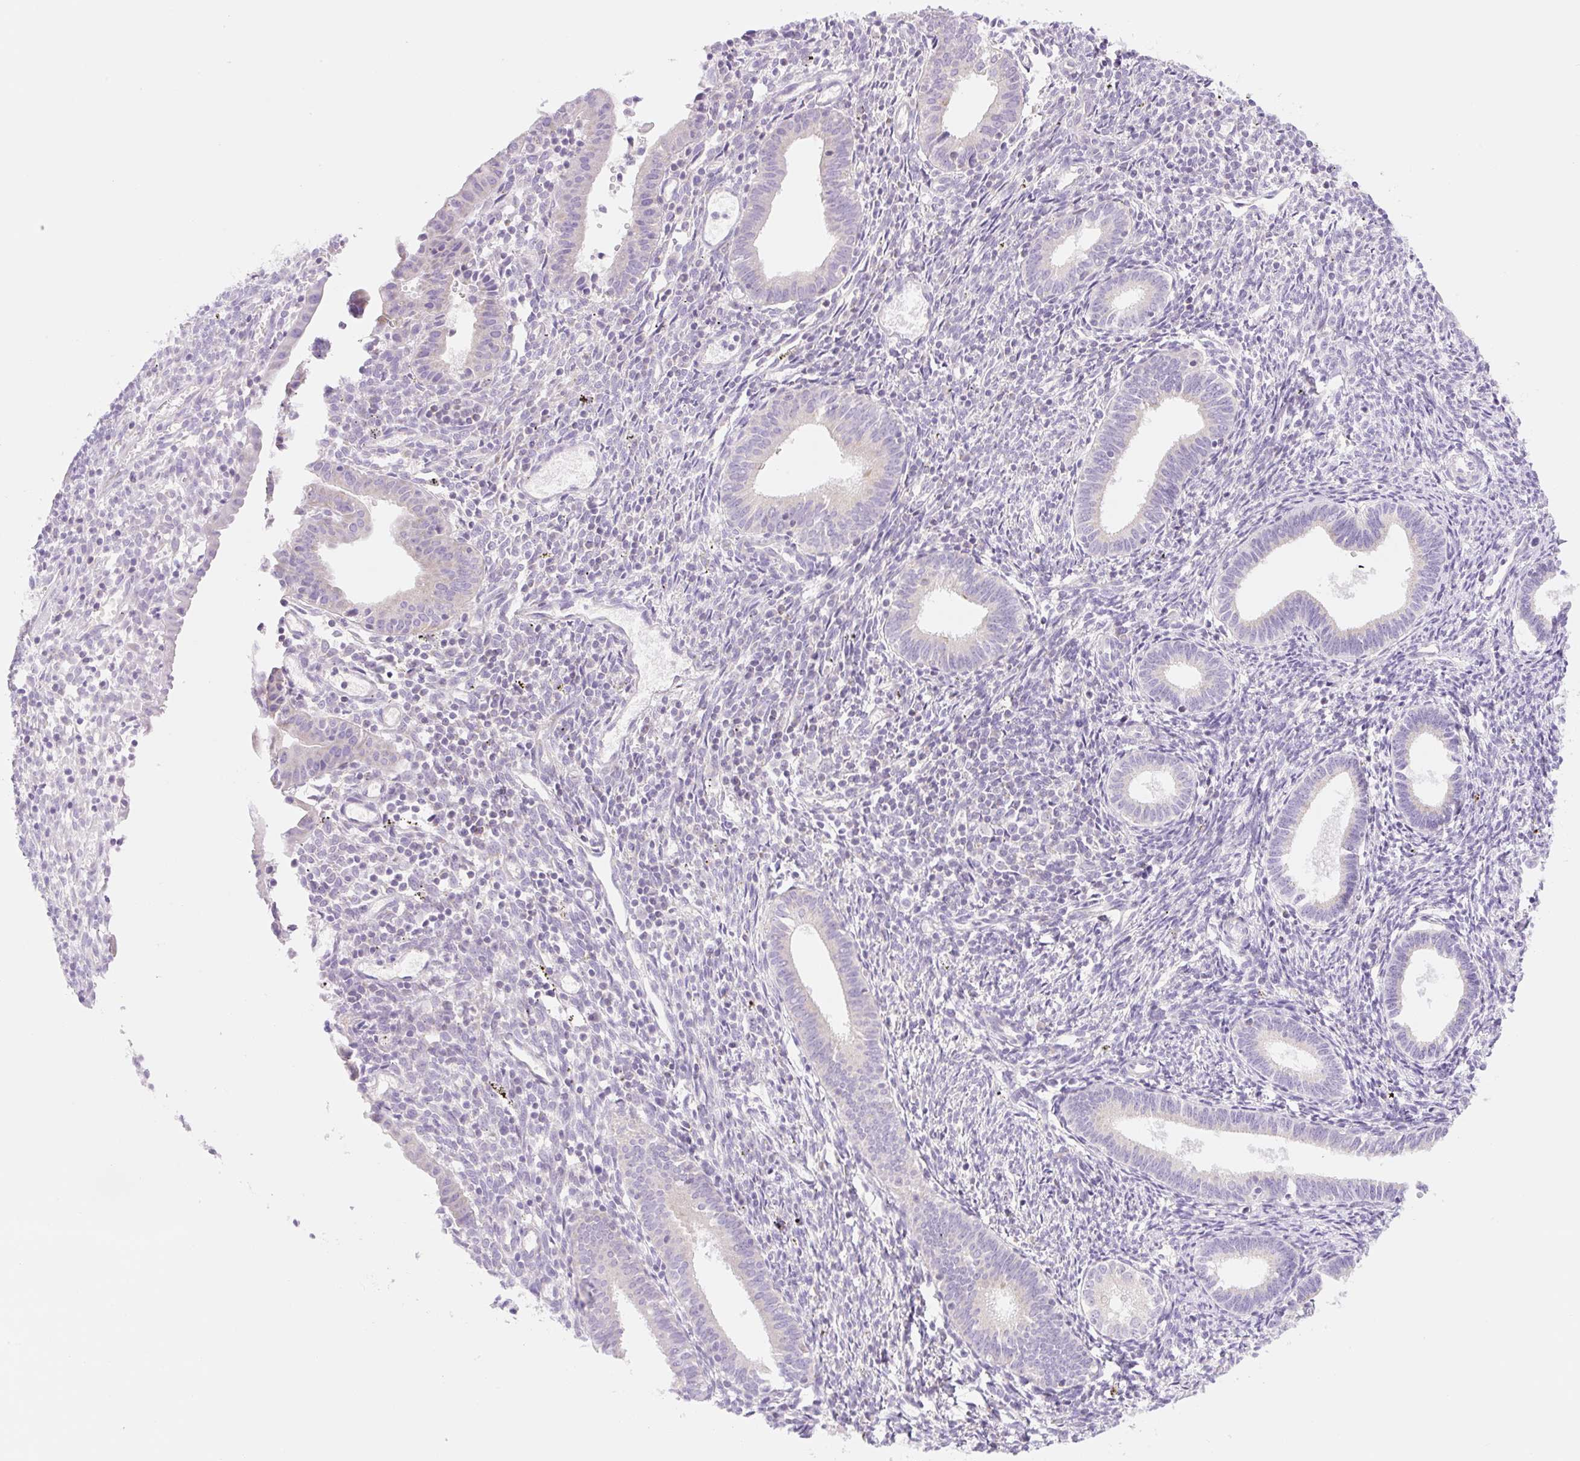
{"staining": {"intensity": "negative", "quantity": "none", "location": "none"}, "tissue": "endometrium", "cell_type": "Cells in endometrial stroma", "image_type": "normal", "snomed": [{"axis": "morphology", "description": "Normal tissue, NOS"}, {"axis": "topography", "description": "Endometrium"}], "caption": "Immunohistochemistry micrograph of benign endometrium: human endometrium stained with DAB (3,3'-diaminobenzidine) demonstrates no significant protein staining in cells in endometrial stroma.", "gene": "FOCAD", "patient": {"sex": "female", "age": 41}}